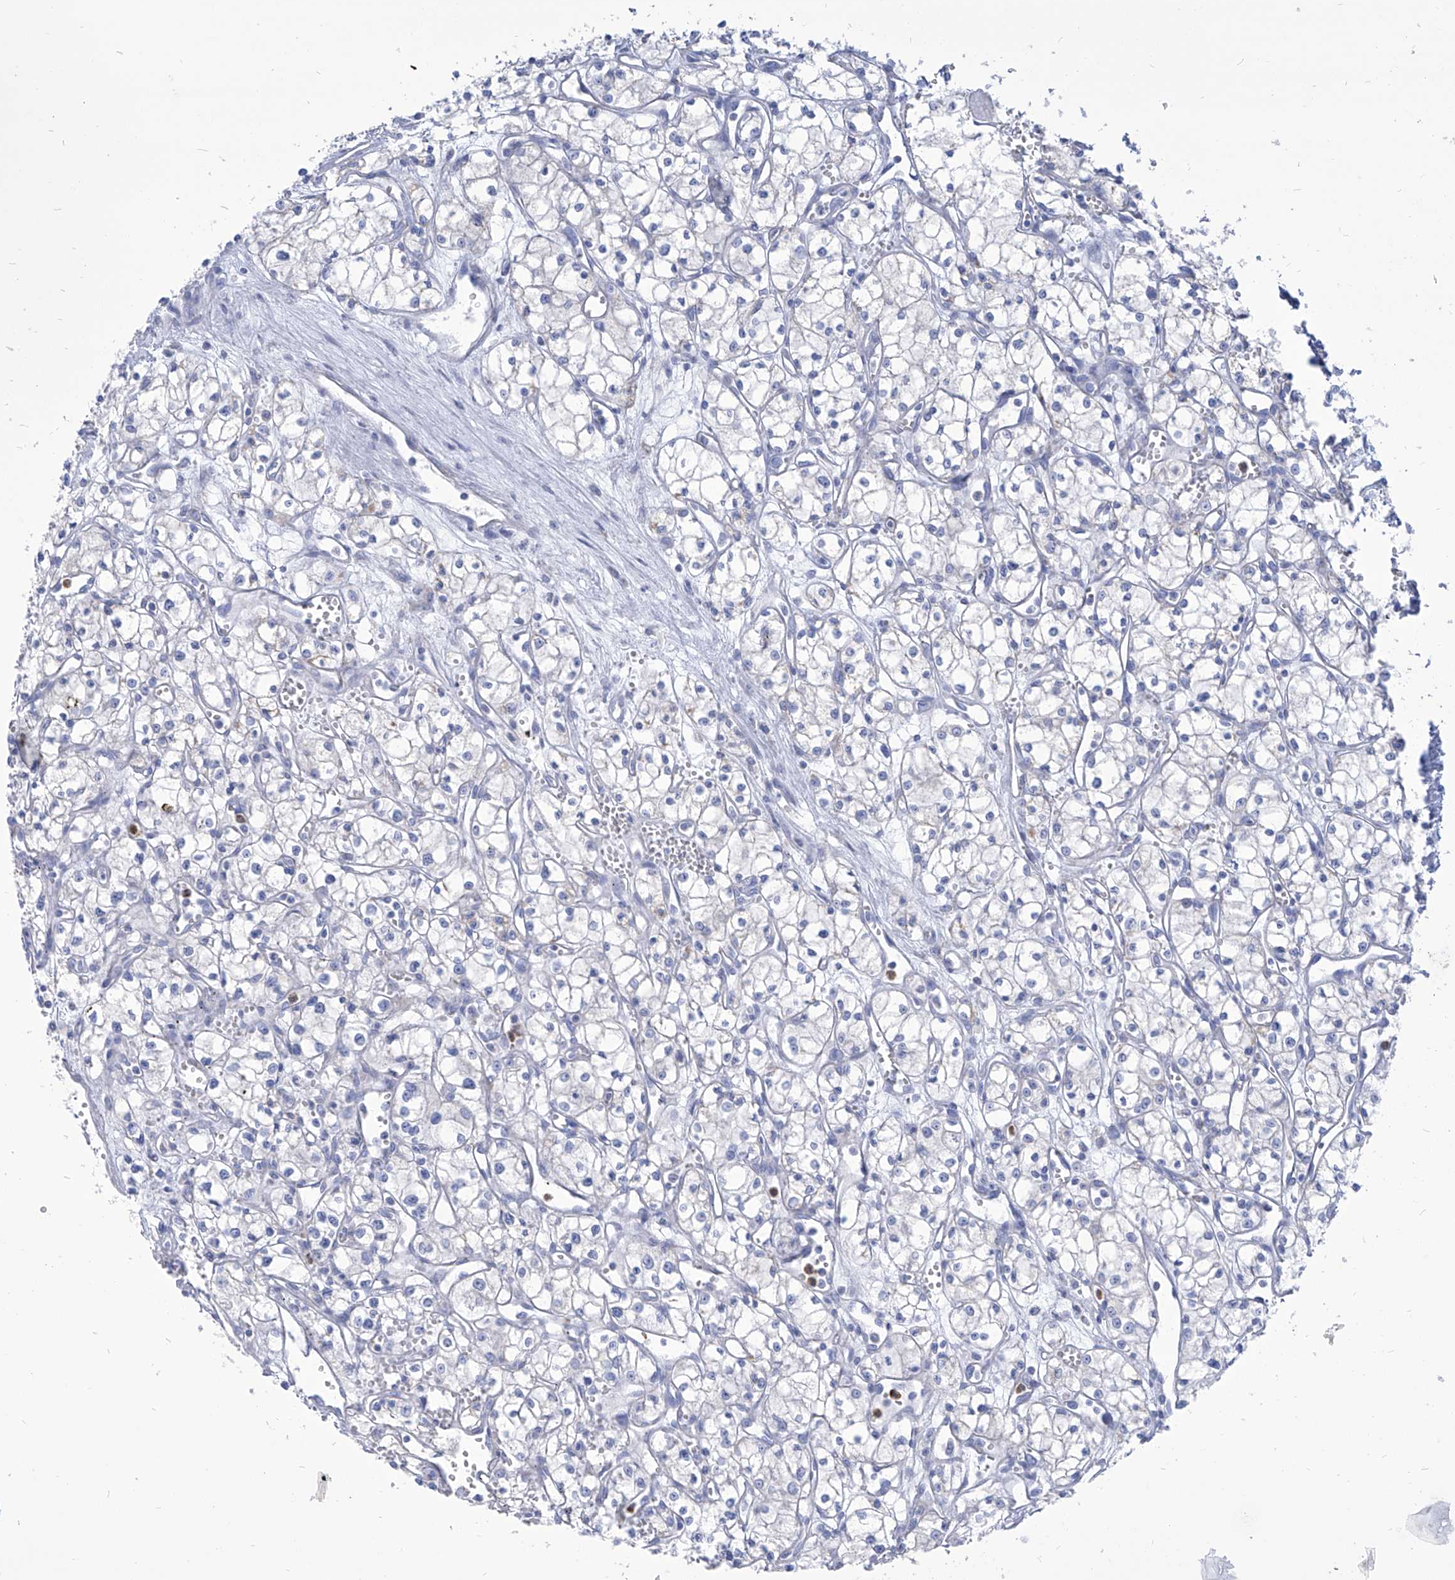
{"staining": {"intensity": "negative", "quantity": "none", "location": "none"}, "tissue": "renal cancer", "cell_type": "Tumor cells", "image_type": "cancer", "snomed": [{"axis": "morphology", "description": "Adenocarcinoma, NOS"}, {"axis": "topography", "description": "Kidney"}], "caption": "The immunohistochemistry (IHC) histopathology image has no significant staining in tumor cells of renal cancer tissue. (Immunohistochemistry, brightfield microscopy, high magnification).", "gene": "COQ3", "patient": {"sex": "male", "age": 59}}